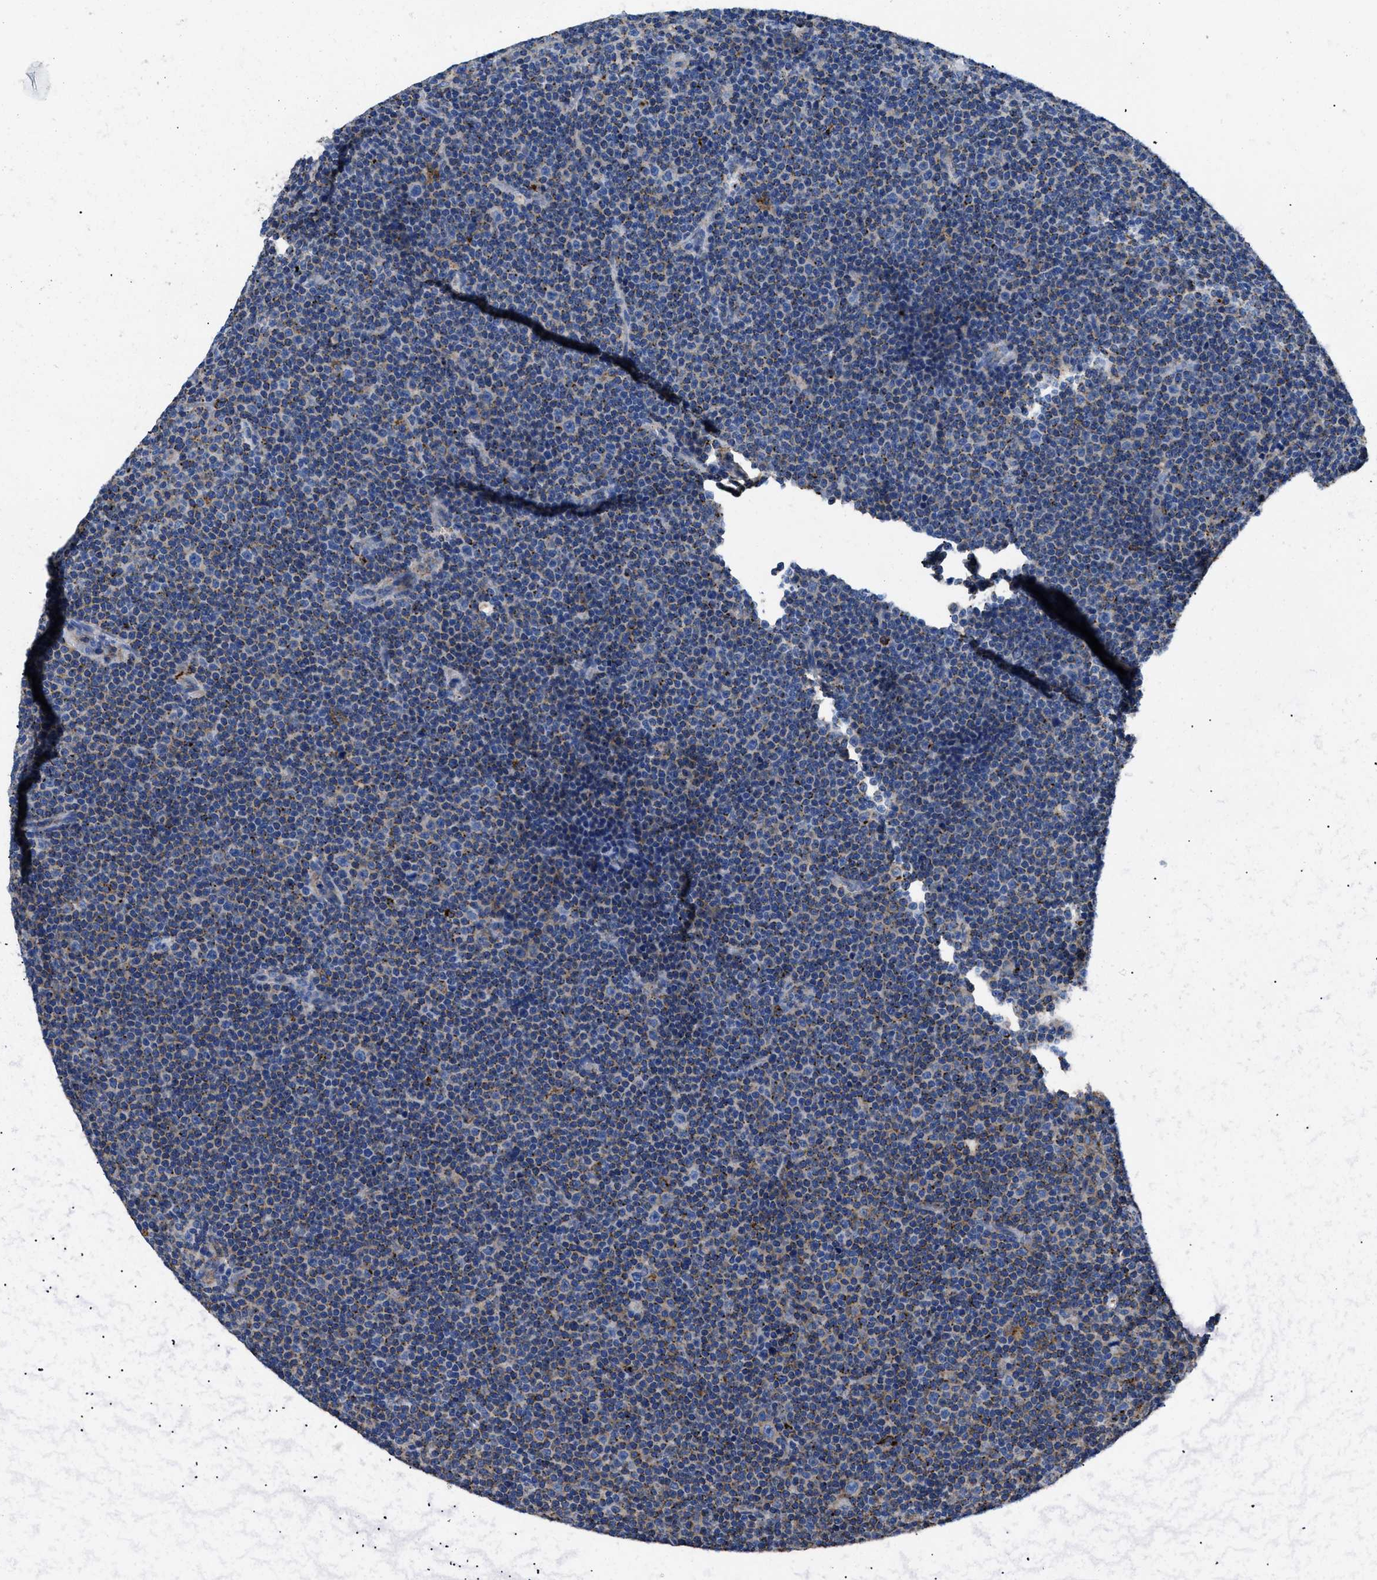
{"staining": {"intensity": "weak", "quantity": "25%-75%", "location": "cytoplasmic/membranous"}, "tissue": "lymphoma", "cell_type": "Tumor cells", "image_type": "cancer", "snomed": [{"axis": "morphology", "description": "Malignant lymphoma, non-Hodgkin's type, Low grade"}, {"axis": "topography", "description": "Lymph node"}], "caption": "High-power microscopy captured an IHC micrograph of lymphoma, revealing weak cytoplasmic/membranous positivity in approximately 25%-75% of tumor cells.", "gene": "HLA-DPA1", "patient": {"sex": "female", "age": 67}}